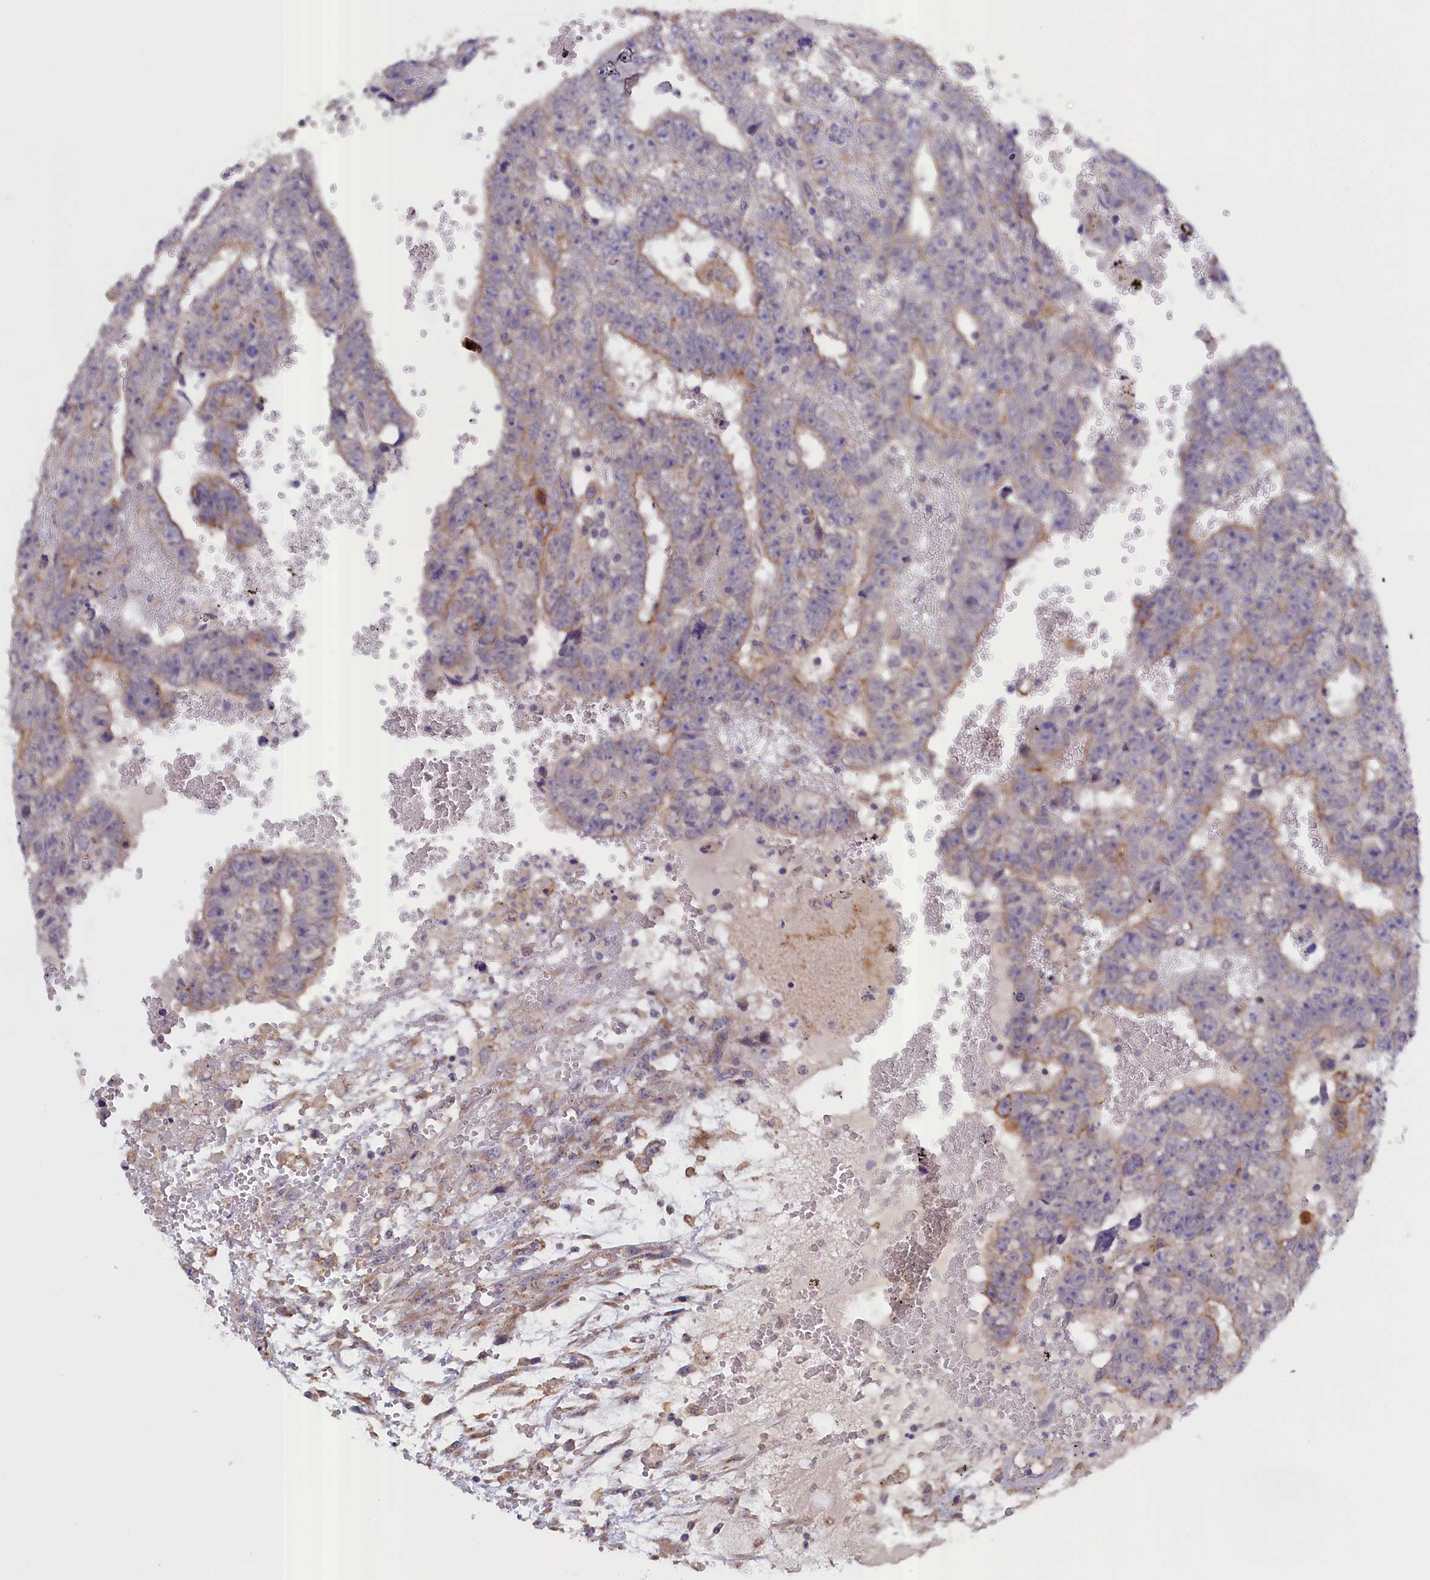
{"staining": {"intensity": "negative", "quantity": "none", "location": "none"}, "tissue": "testis cancer", "cell_type": "Tumor cells", "image_type": "cancer", "snomed": [{"axis": "morphology", "description": "Carcinoma, Embryonal, NOS"}, {"axis": "topography", "description": "Testis"}], "caption": "This is an IHC histopathology image of human embryonal carcinoma (testis). There is no staining in tumor cells.", "gene": "COL19A1", "patient": {"sex": "male", "age": 25}}